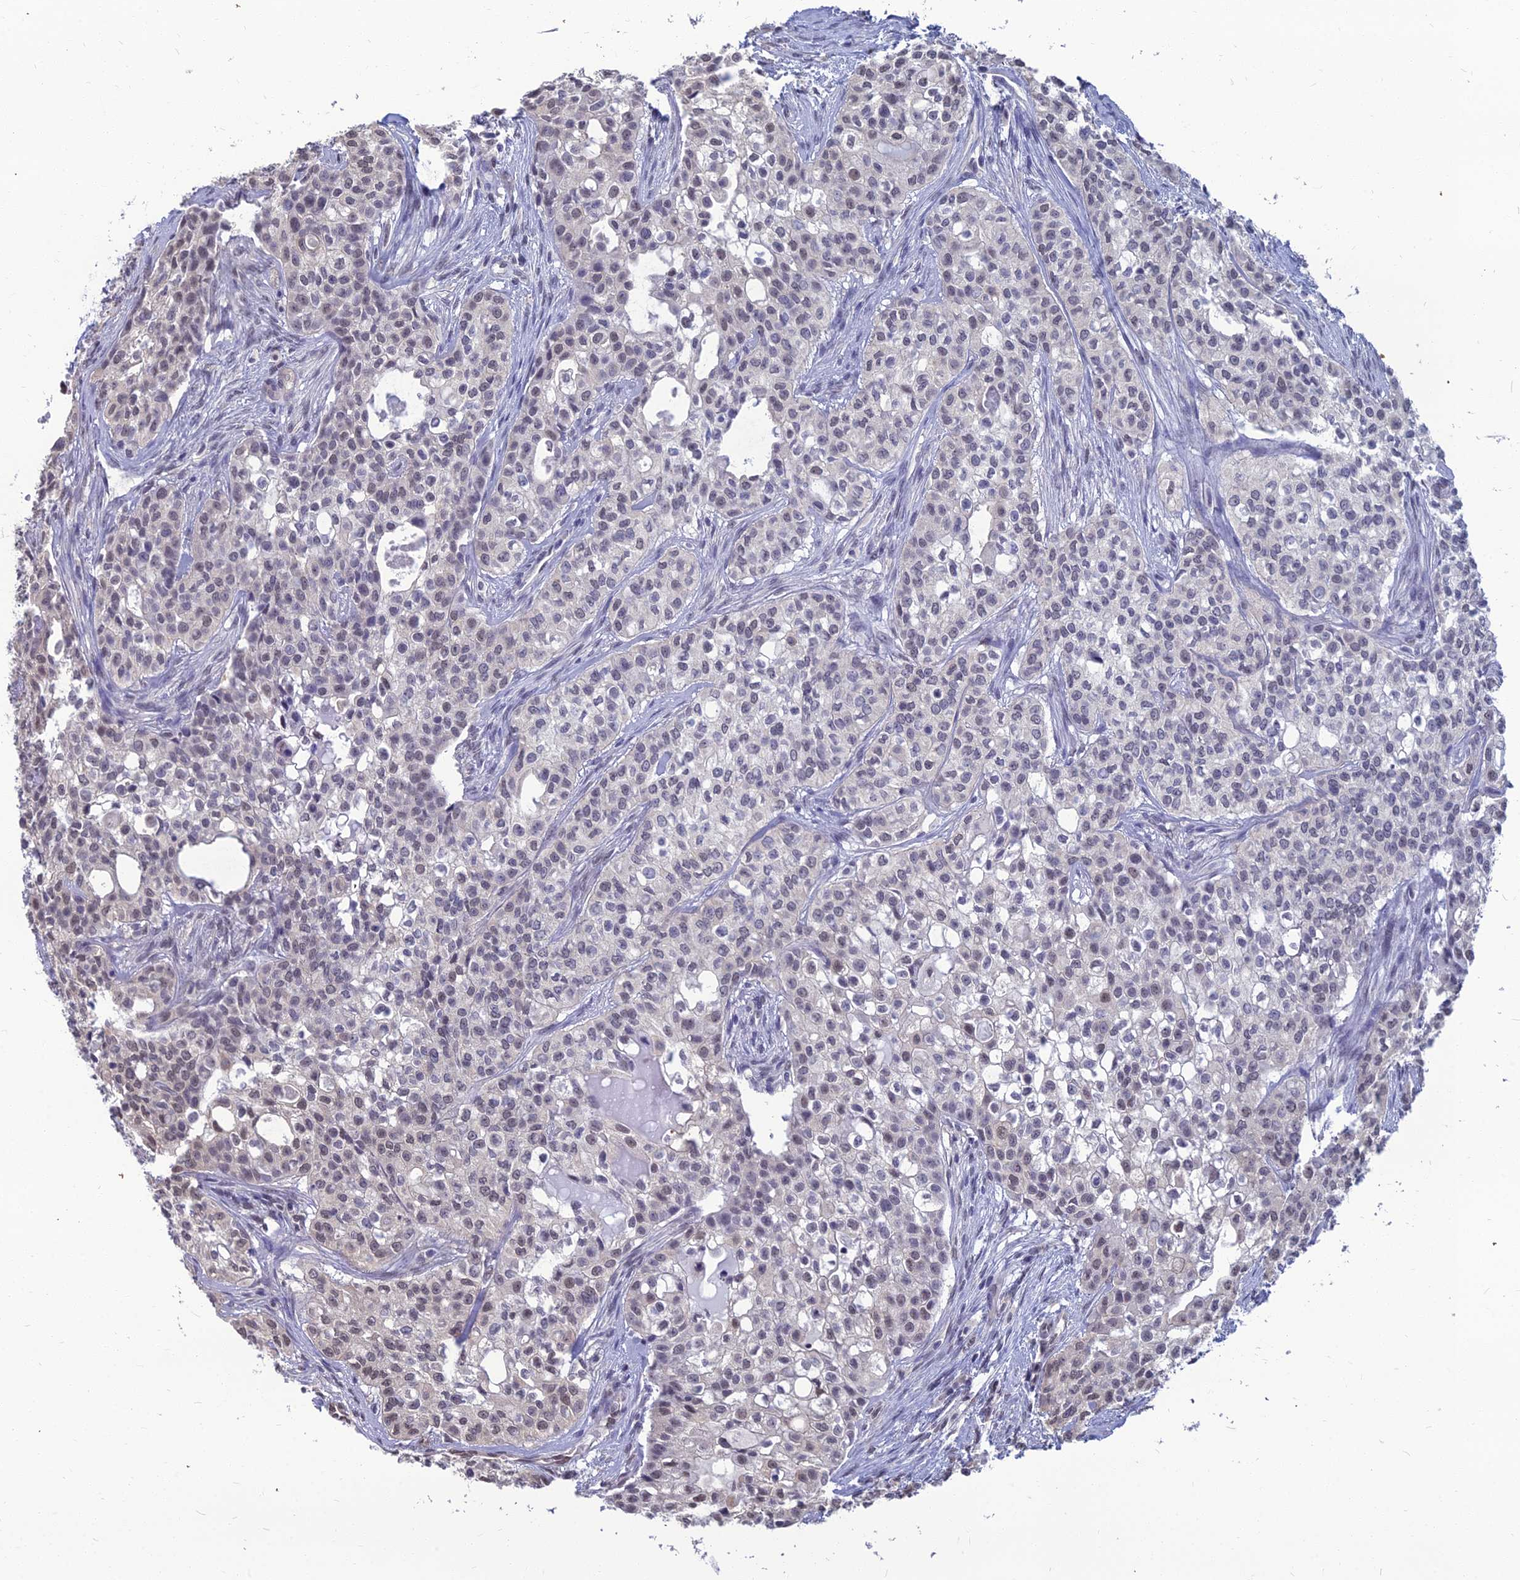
{"staining": {"intensity": "weak", "quantity": "<25%", "location": "nuclear"}, "tissue": "head and neck cancer", "cell_type": "Tumor cells", "image_type": "cancer", "snomed": [{"axis": "morphology", "description": "Adenocarcinoma, NOS"}, {"axis": "topography", "description": "Head-Neck"}], "caption": "Head and neck cancer (adenocarcinoma) was stained to show a protein in brown. There is no significant staining in tumor cells.", "gene": "SRSF7", "patient": {"sex": "male", "age": 81}}